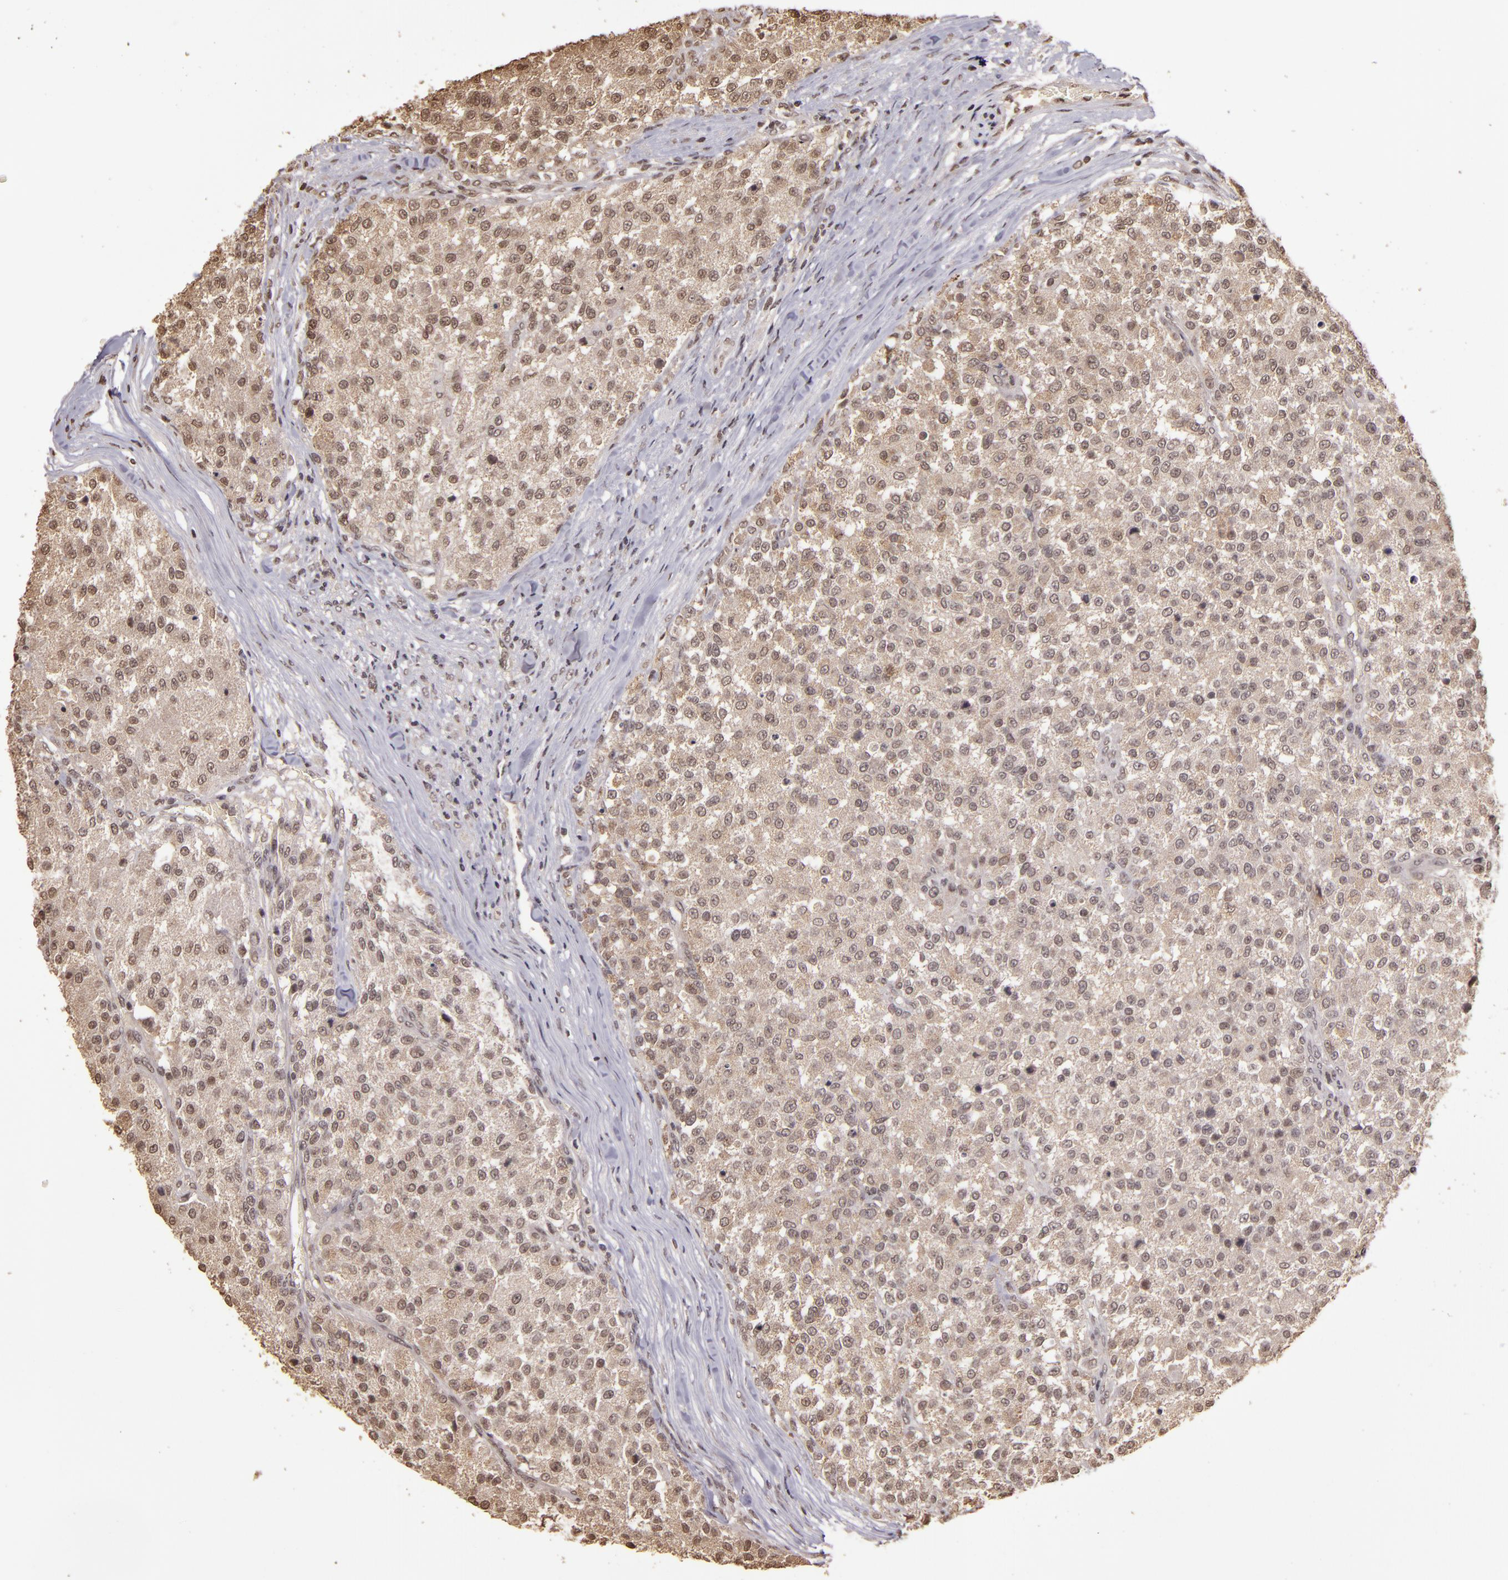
{"staining": {"intensity": "weak", "quantity": ">75%", "location": "cytoplasmic/membranous,nuclear"}, "tissue": "testis cancer", "cell_type": "Tumor cells", "image_type": "cancer", "snomed": [{"axis": "morphology", "description": "Seminoma, NOS"}, {"axis": "topography", "description": "Testis"}], "caption": "Protein expression analysis of human testis seminoma reveals weak cytoplasmic/membranous and nuclear positivity in approximately >75% of tumor cells. (DAB IHC, brown staining for protein, blue staining for nuclei).", "gene": "CUL1", "patient": {"sex": "male", "age": 59}}